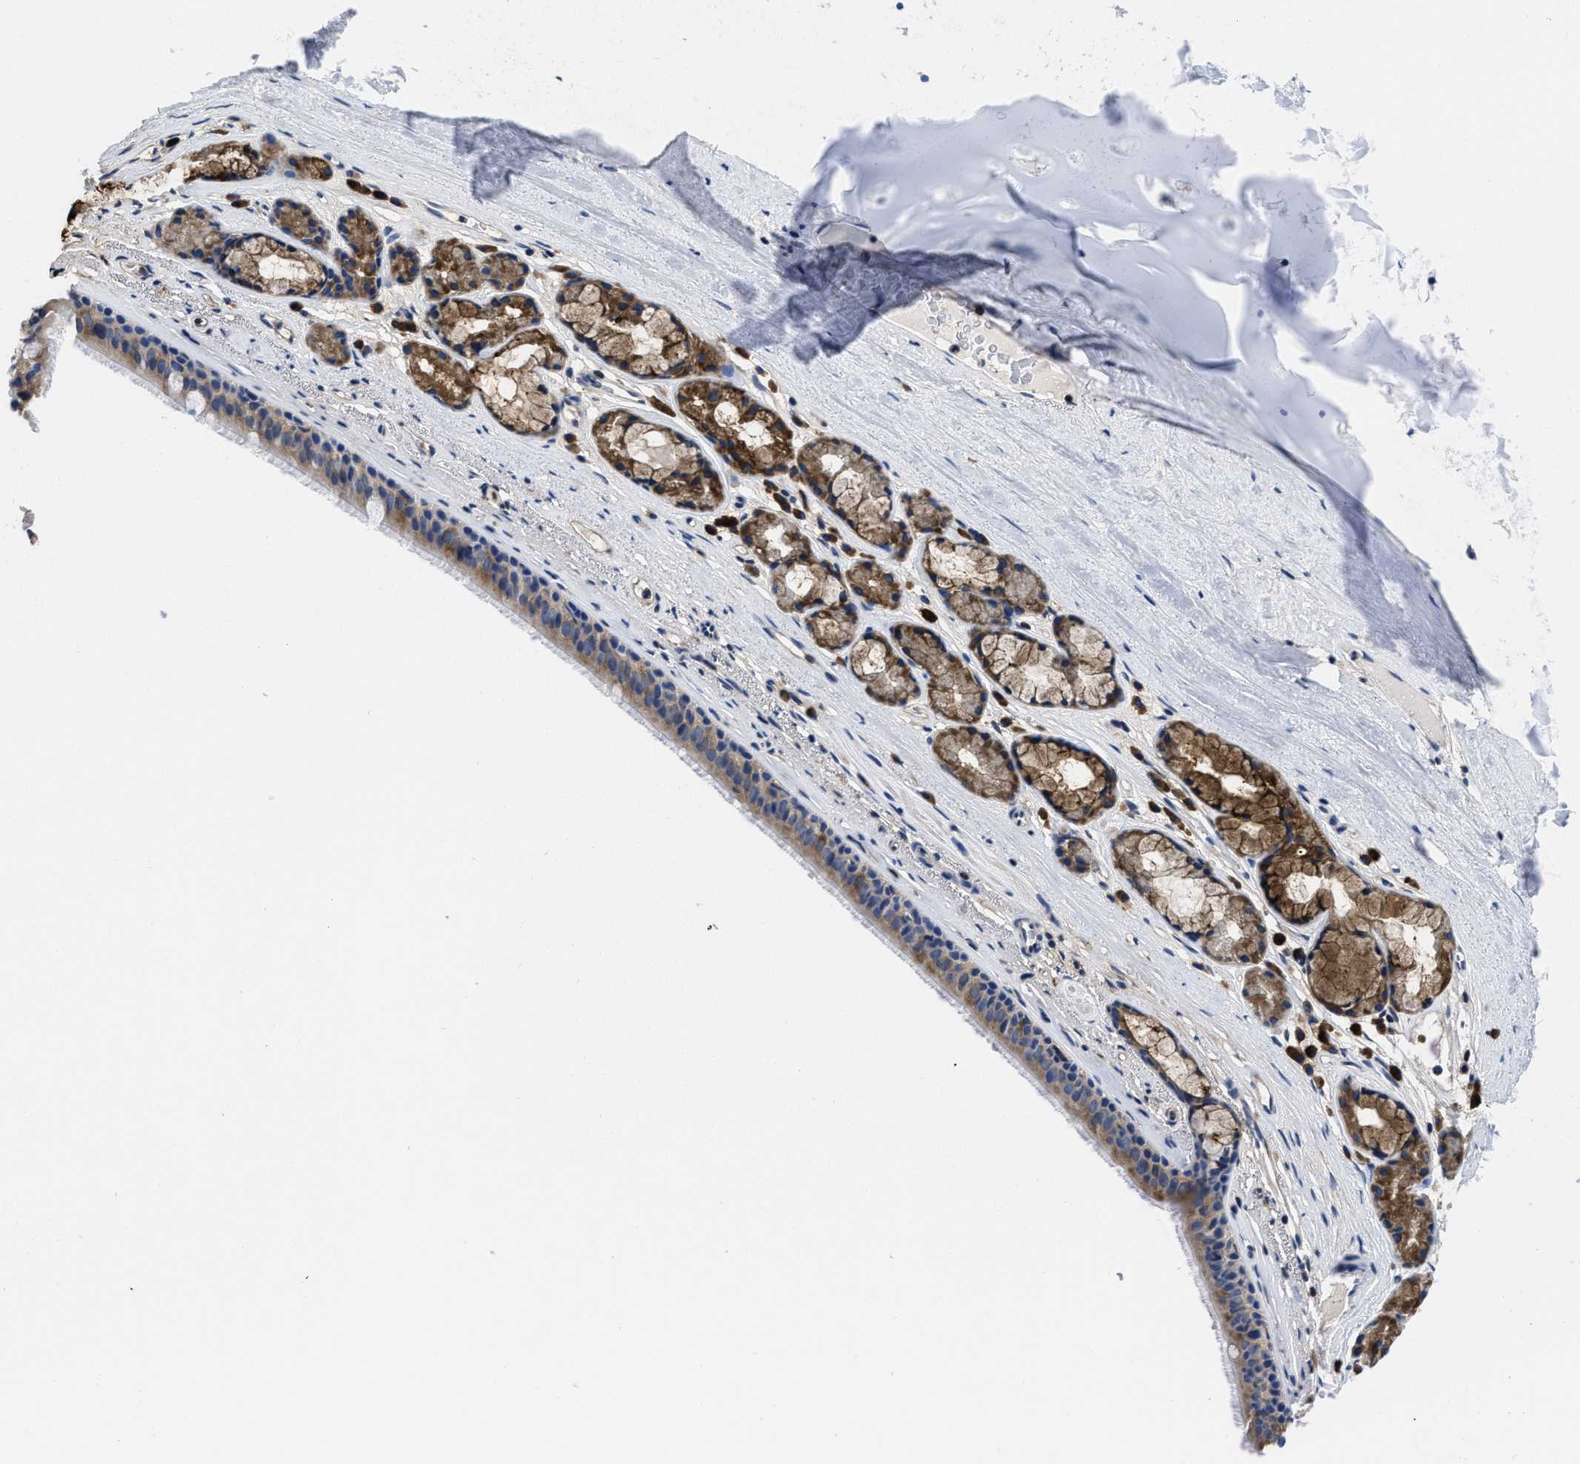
{"staining": {"intensity": "moderate", "quantity": ">75%", "location": "cytoplasmic/membranous"}, "tissue": "bronchus", "cell_type": "Respiratory epithelial cells", "image_type": "normal", "snomed": [{"axis": "morphology", "description": "Normal tissue, NOS"}, {"axis": "topography", "description": "Cartilage tissue"}], "caption": "High-power microscopy captured an IHC histopathology image of normal bronchus, revealing moderate cytoplasmic/membranous expression in approximately >75% of respiratory epithelial cells.", "gene": "YARS1", "patient": {"sex": "female", "age": 63}}